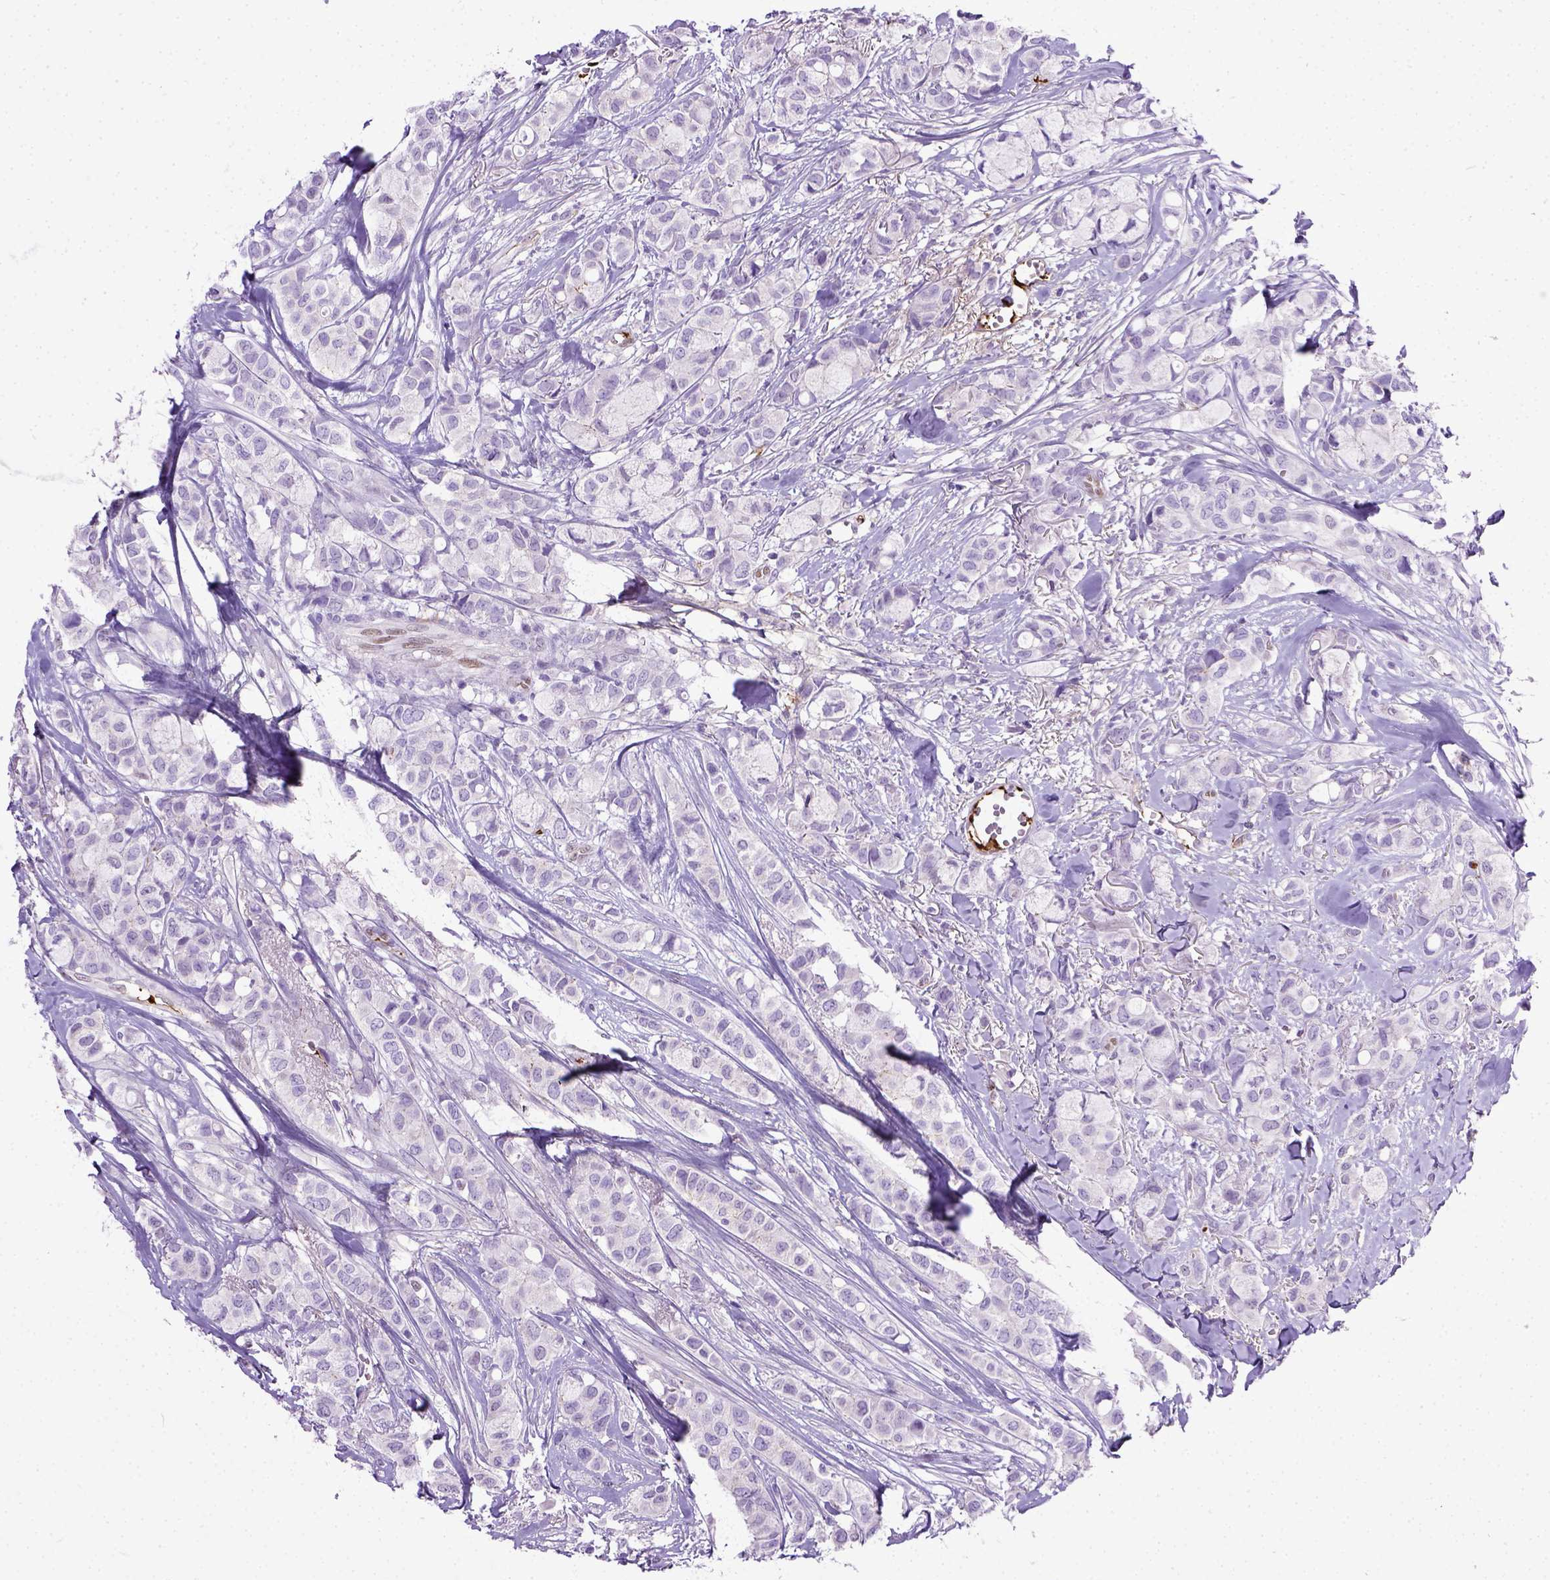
{"staining": {"intensity": "negative", "quantity": "none", "location": "none"}, "tissue": "breast cancer", "cell_type": "Tumor cells", "image_type": "cancer", "snomed": [{"axis": "morphology", "description": "Duct carcinoma"}, {"axis": "topography", "description": "Breast"}], "caption": "The micrograph demonstrates no staining of tumor cells in infiltrating ductal carcinoma (breast).", "gene": "ADAMTS8", "patient": {"sex": "female", "age": 85}}